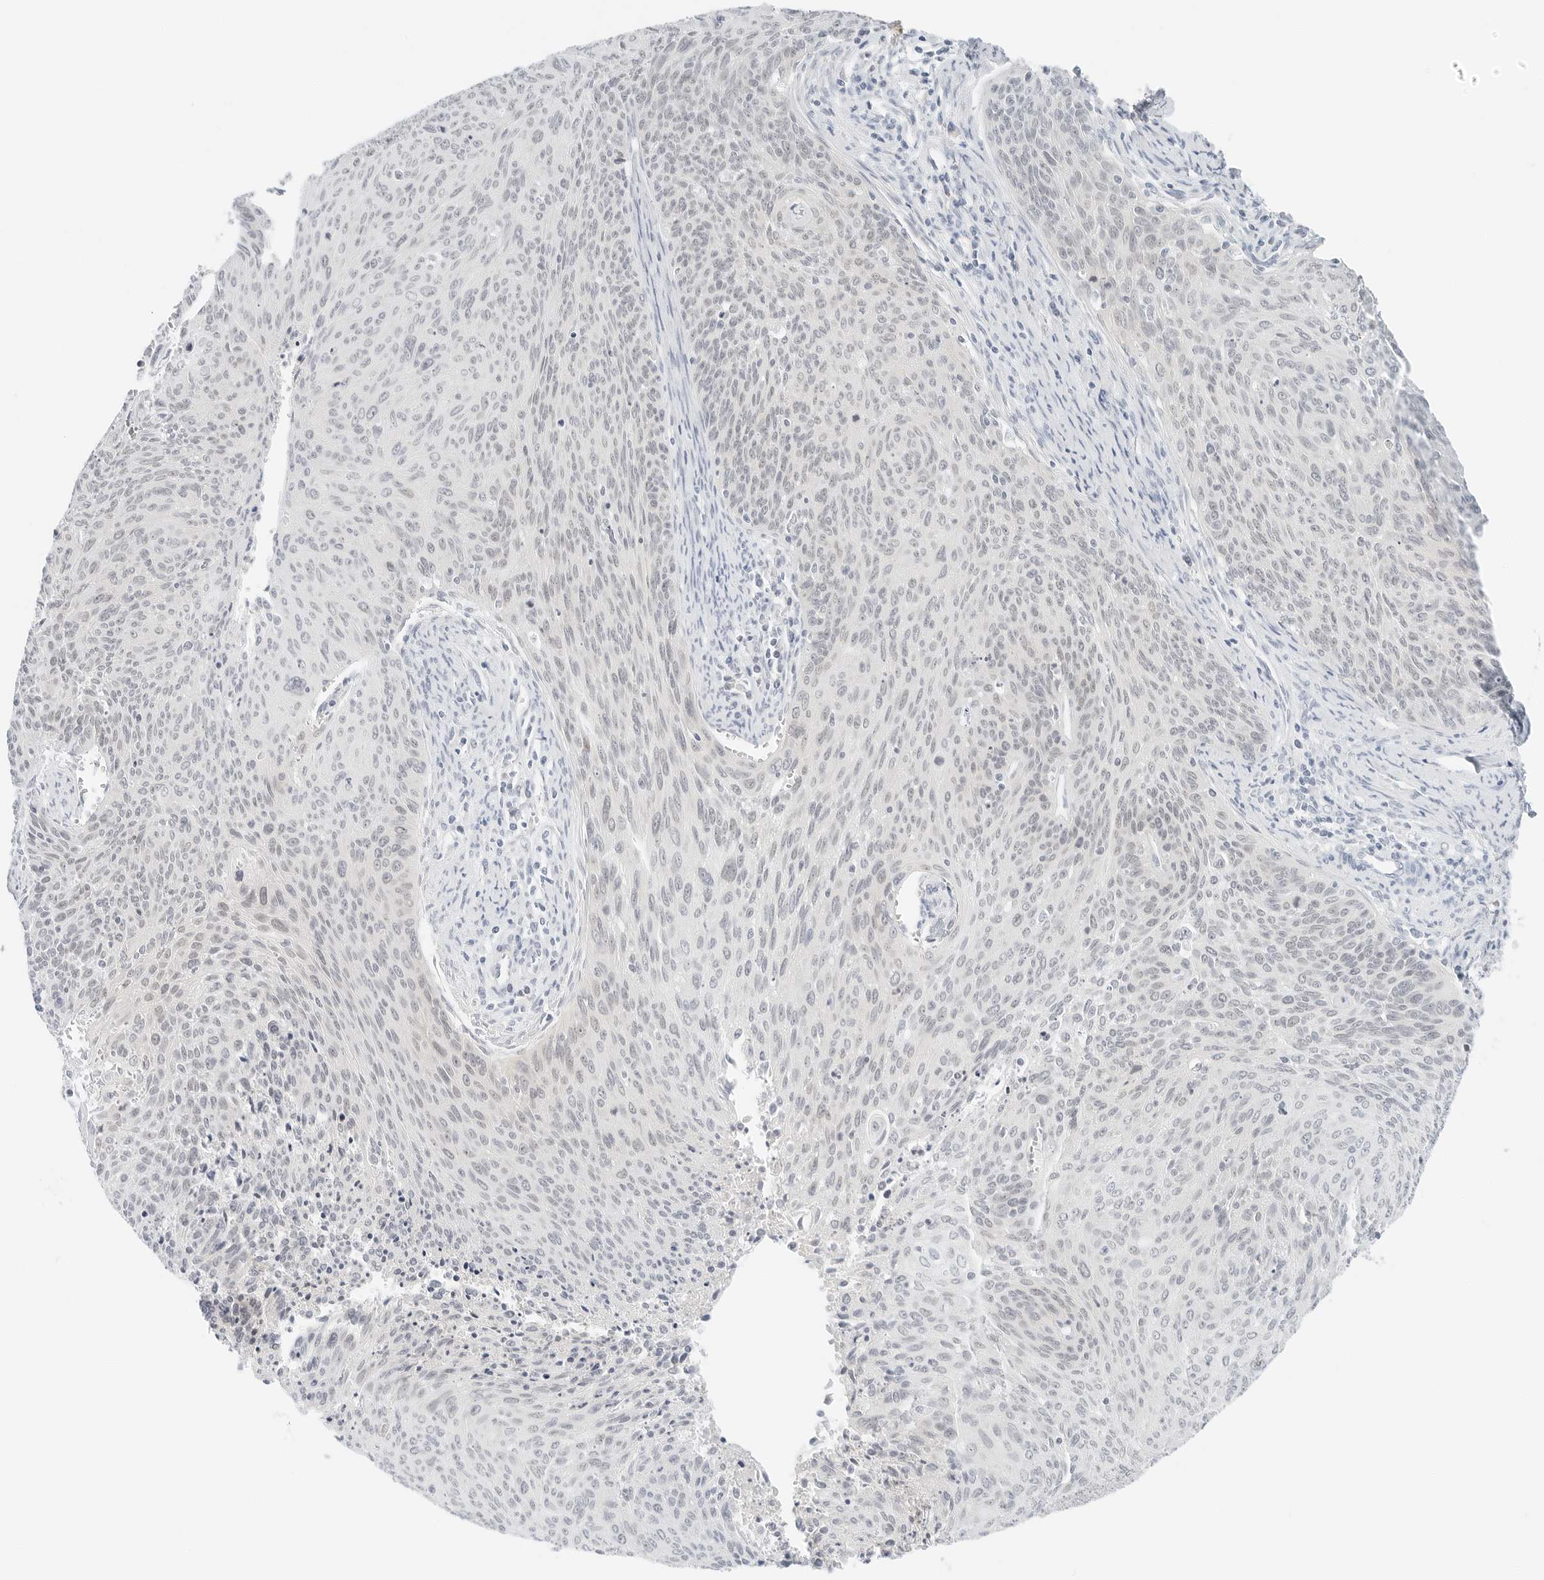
{"staining": {"intensity": "negative", "quantity": "none", "location": "none"}, "tissue": "cervical cancer", "cell_type": "Tumor cells", "image_type": "cancer", "snomed": [{"axis": "morphology", "description": "Squamous cell carcinoma, NOS"}, {"axis": "topography", "description": "Cervix"}], "caption": "High power microscopy image of an IHC histopathology image of squamous cell carcinoma (cervical), revealing no significant positivity in tumor cells.", "gene": "CCSAP", "patient": {"sex": "female", "age": 55}}